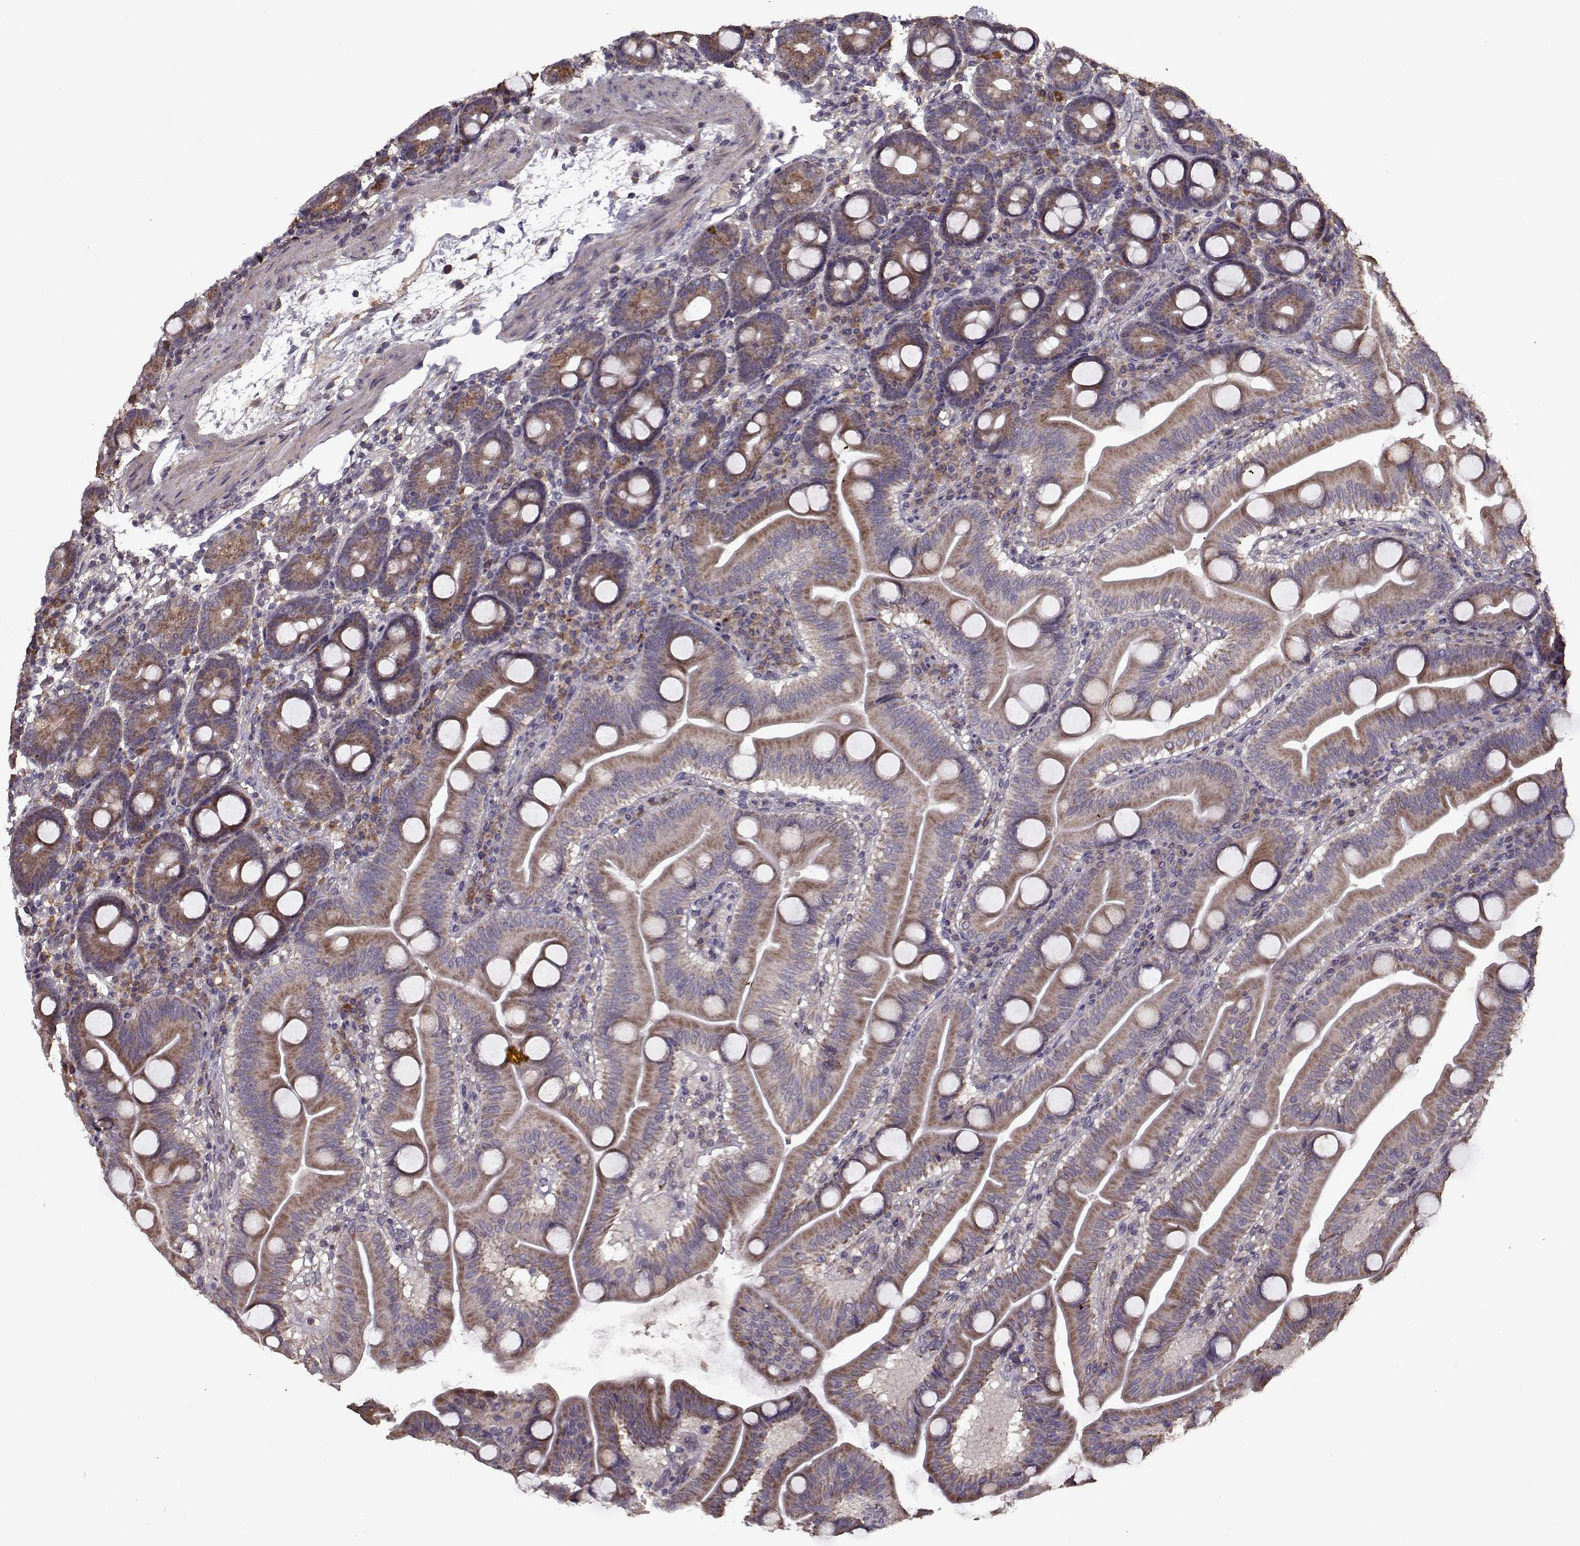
{"staining": {"intensity": "moderate", "quantity": ">75%", "location": "cytoplasmic/membranous"}, "tissue": "duodenum", "cell_type": "Glandular cells", "image_type": "normal", "snomed": [{"axis": "morphology", "description": "Normal tissue, NOS"}, {"axis": "topography", "description": "Duodenum"}], "caption": "Unremarkable duodenum demonstrates moderate cytoplasmic/membranous expression in approximately >75% of glandular cells, visualized by immunohistochemistry.", "gene": "IMMP1L", "patient": {"sex": "male", "age": 59}}